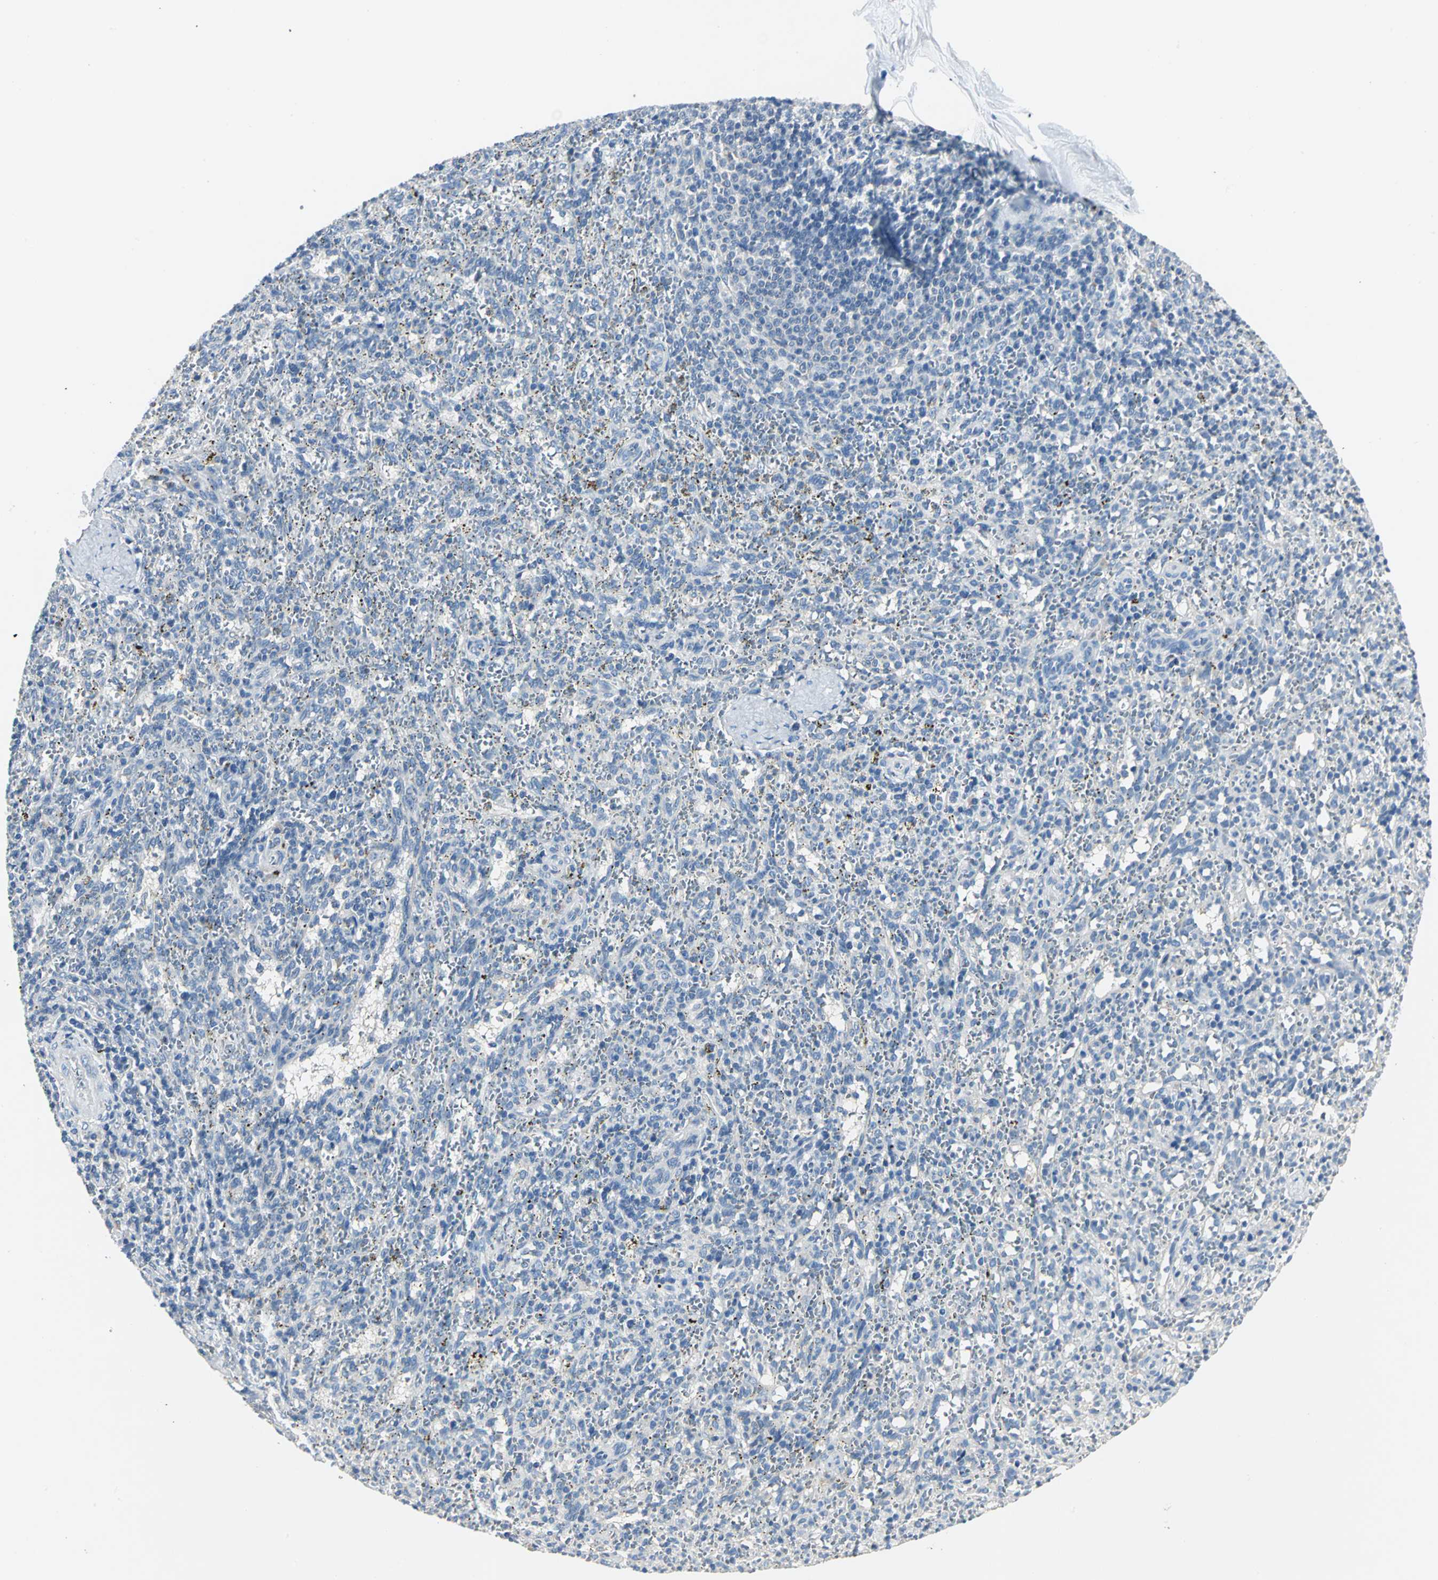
{"staining": {"intensity": "negative", "quantity": "none", "location": "none"}, "tissue": "spleen", "cell_type": "Cells in red pulp", "image_type": "normal", "snomed": [{"axis": "morphology", "description": "Normal tissue, NOS"}, {"axis": "topography", "description": "Spleen"}], "caption": "Immunohistochemistry (IHC) histopathology image of unremarkable spleen: human spleen stained with DAB (3,3'-diaminobenzidine) exhibits no significant protein expression in cells in red pulp.", "gene": "B3GNT2", "patient": {"sex": "female", "age": 10}}